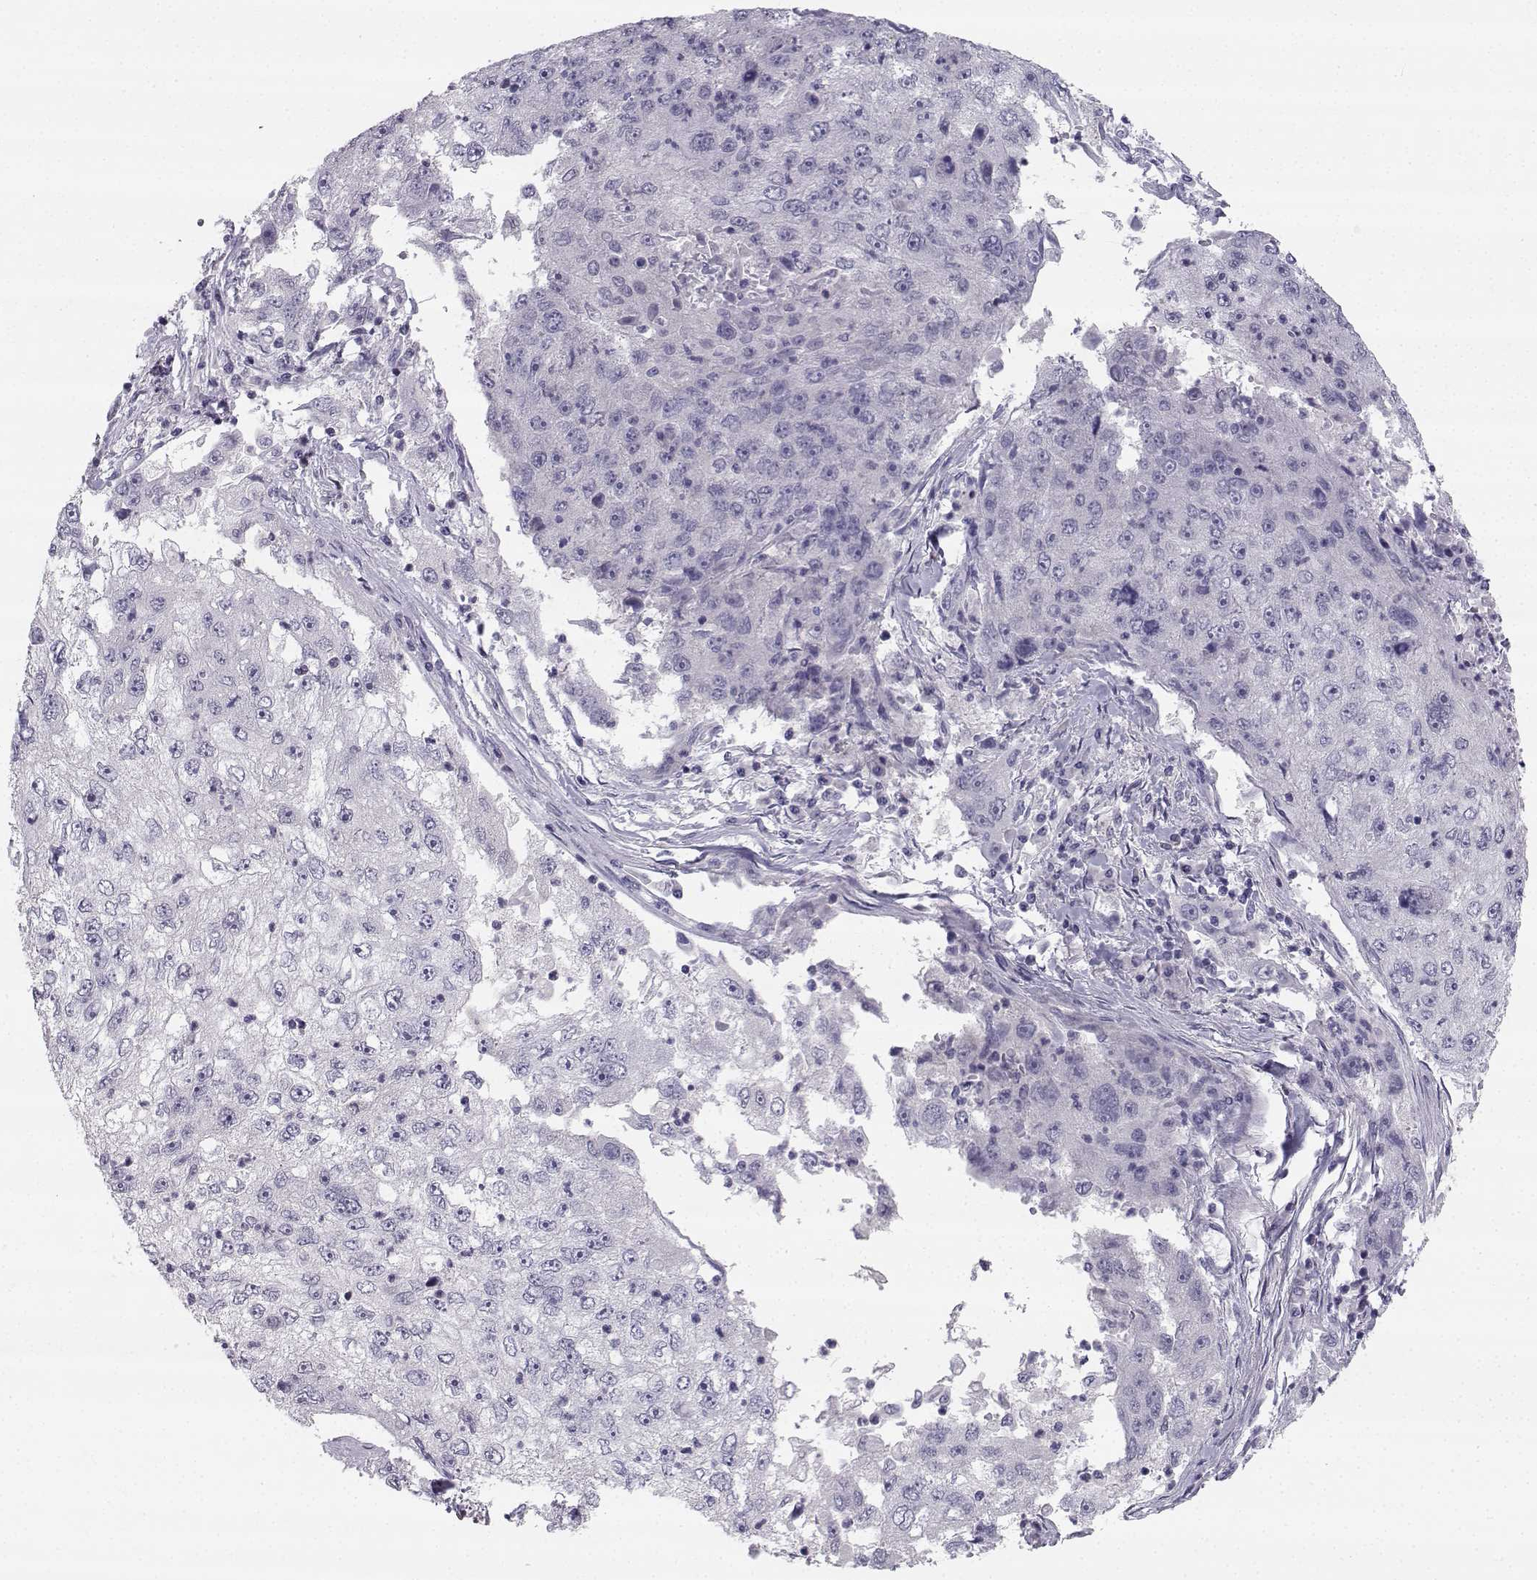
{"staining": {"intensity": "negative", "quantity": "none", "location": "none"}, "tissue": "cervical cancer", "cell_type": "Tumor cells", "image_type": "cancer", "snomed": [{"axis": "morphology", "description": "Squamous cell carcinoma, NOS"}, {"axis": "topography", "description": "Cervix"}], "caption": "Immunohistochemistry (IHC) histopathology image of human cervical squamous cell carcinoma stained for a protein (brown), which demonstrates no expression in tumor cells.", "gene": "SYCE1", "patient": {"sex": "female", "age": 36}}